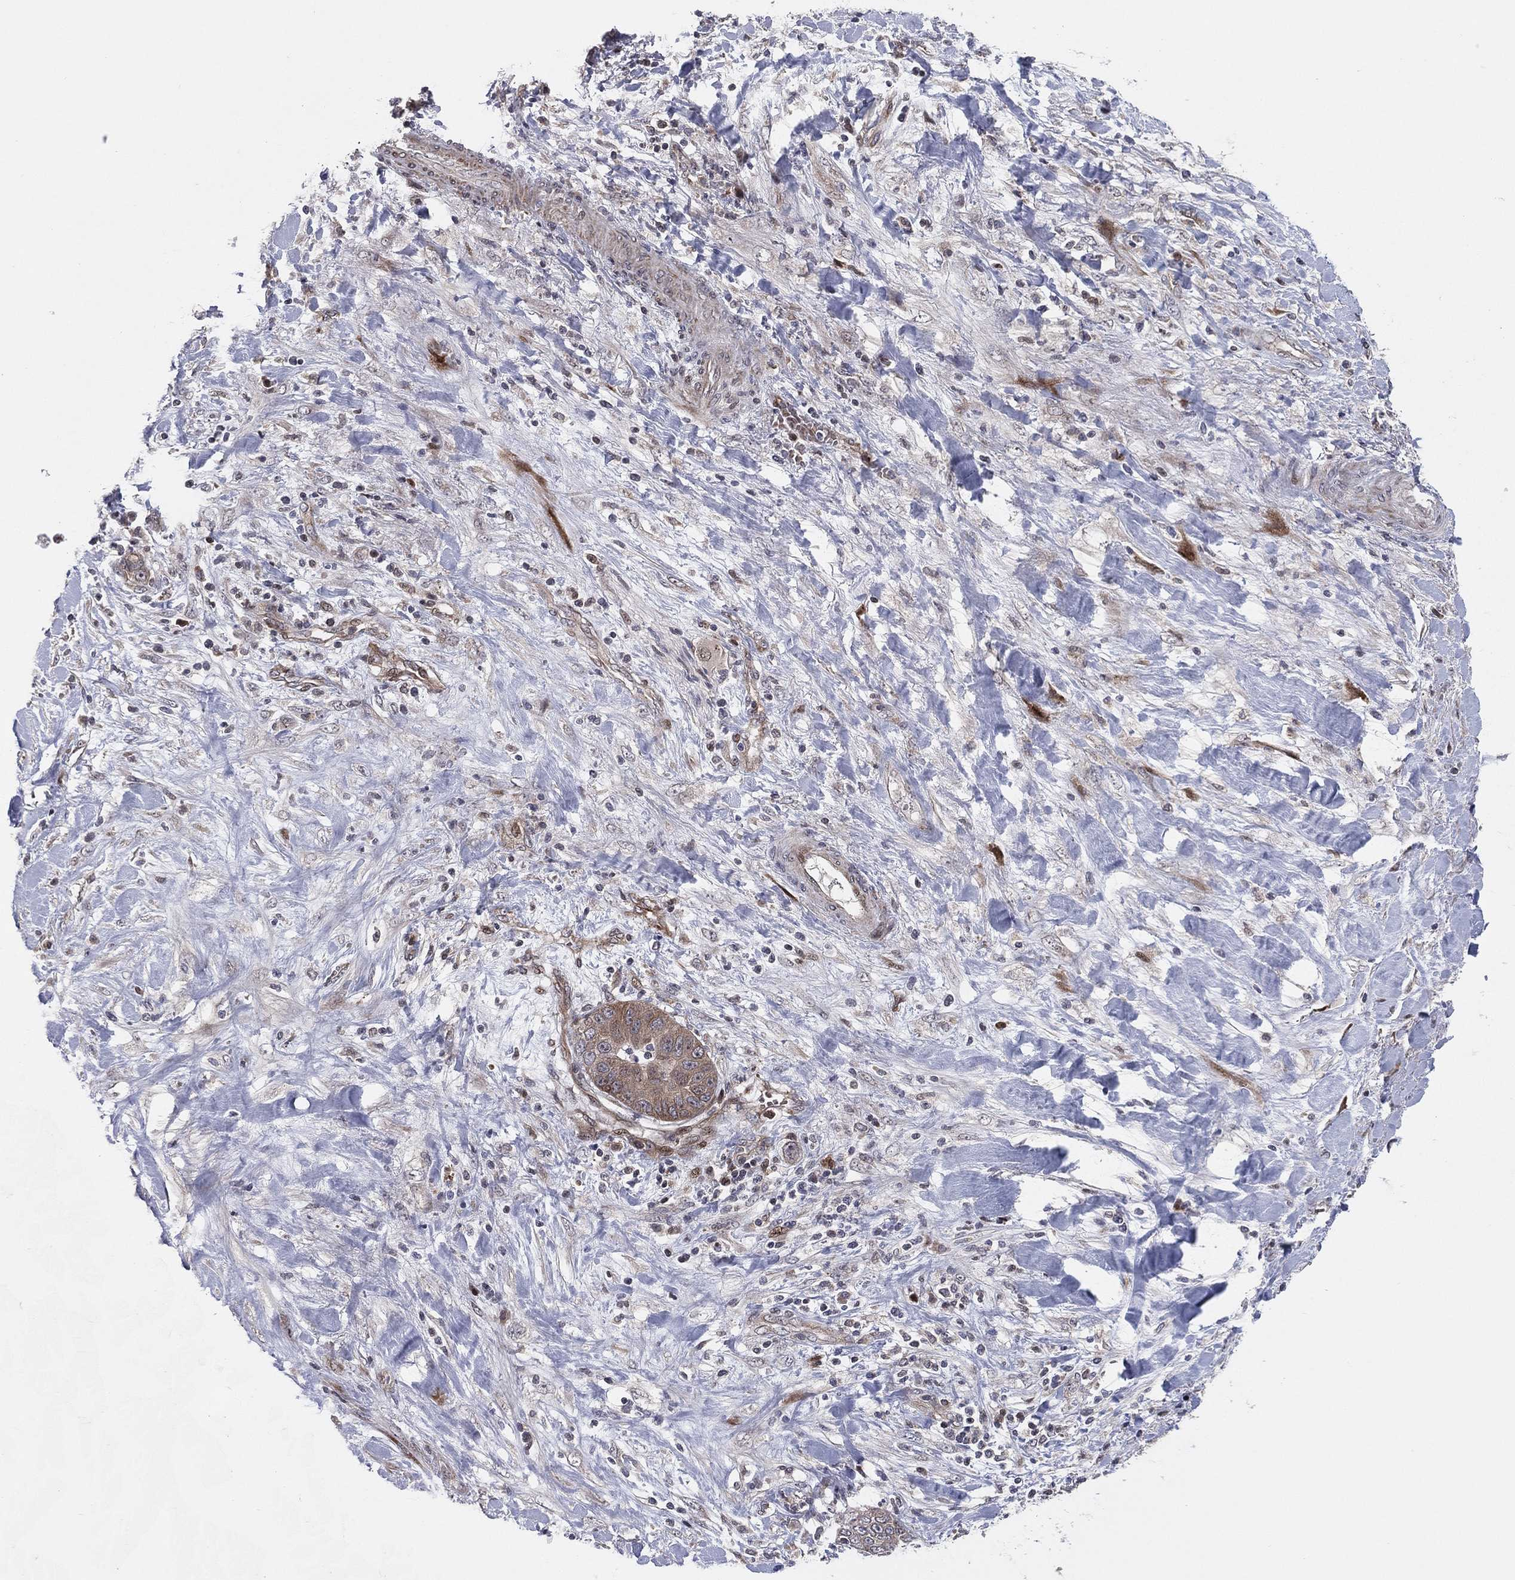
{"staining": {"intensity": "moderate", "quantity": "25%-75%", "location": "cytoplasmic/membranous"}, "tissue": "liver cancer", "cell_type": "Tumor cells", "image_type": "cancer", "snomed": [{"axis": "morphology", "description": "Cholangiocarcinoma"}, {"axis": "topography", "description": "Liver"}], "caption": "DAB (3,3'-diaminobenzidine) immunohistochemical staining of human liver cancer (cholangiocarcinoma) displays moderate cytoplasmic/membranous protein positivity in approximately 25%-75% of tumor cells.", "gene": "UTP14A", "patient": {"sex": "female", "age": 52}}